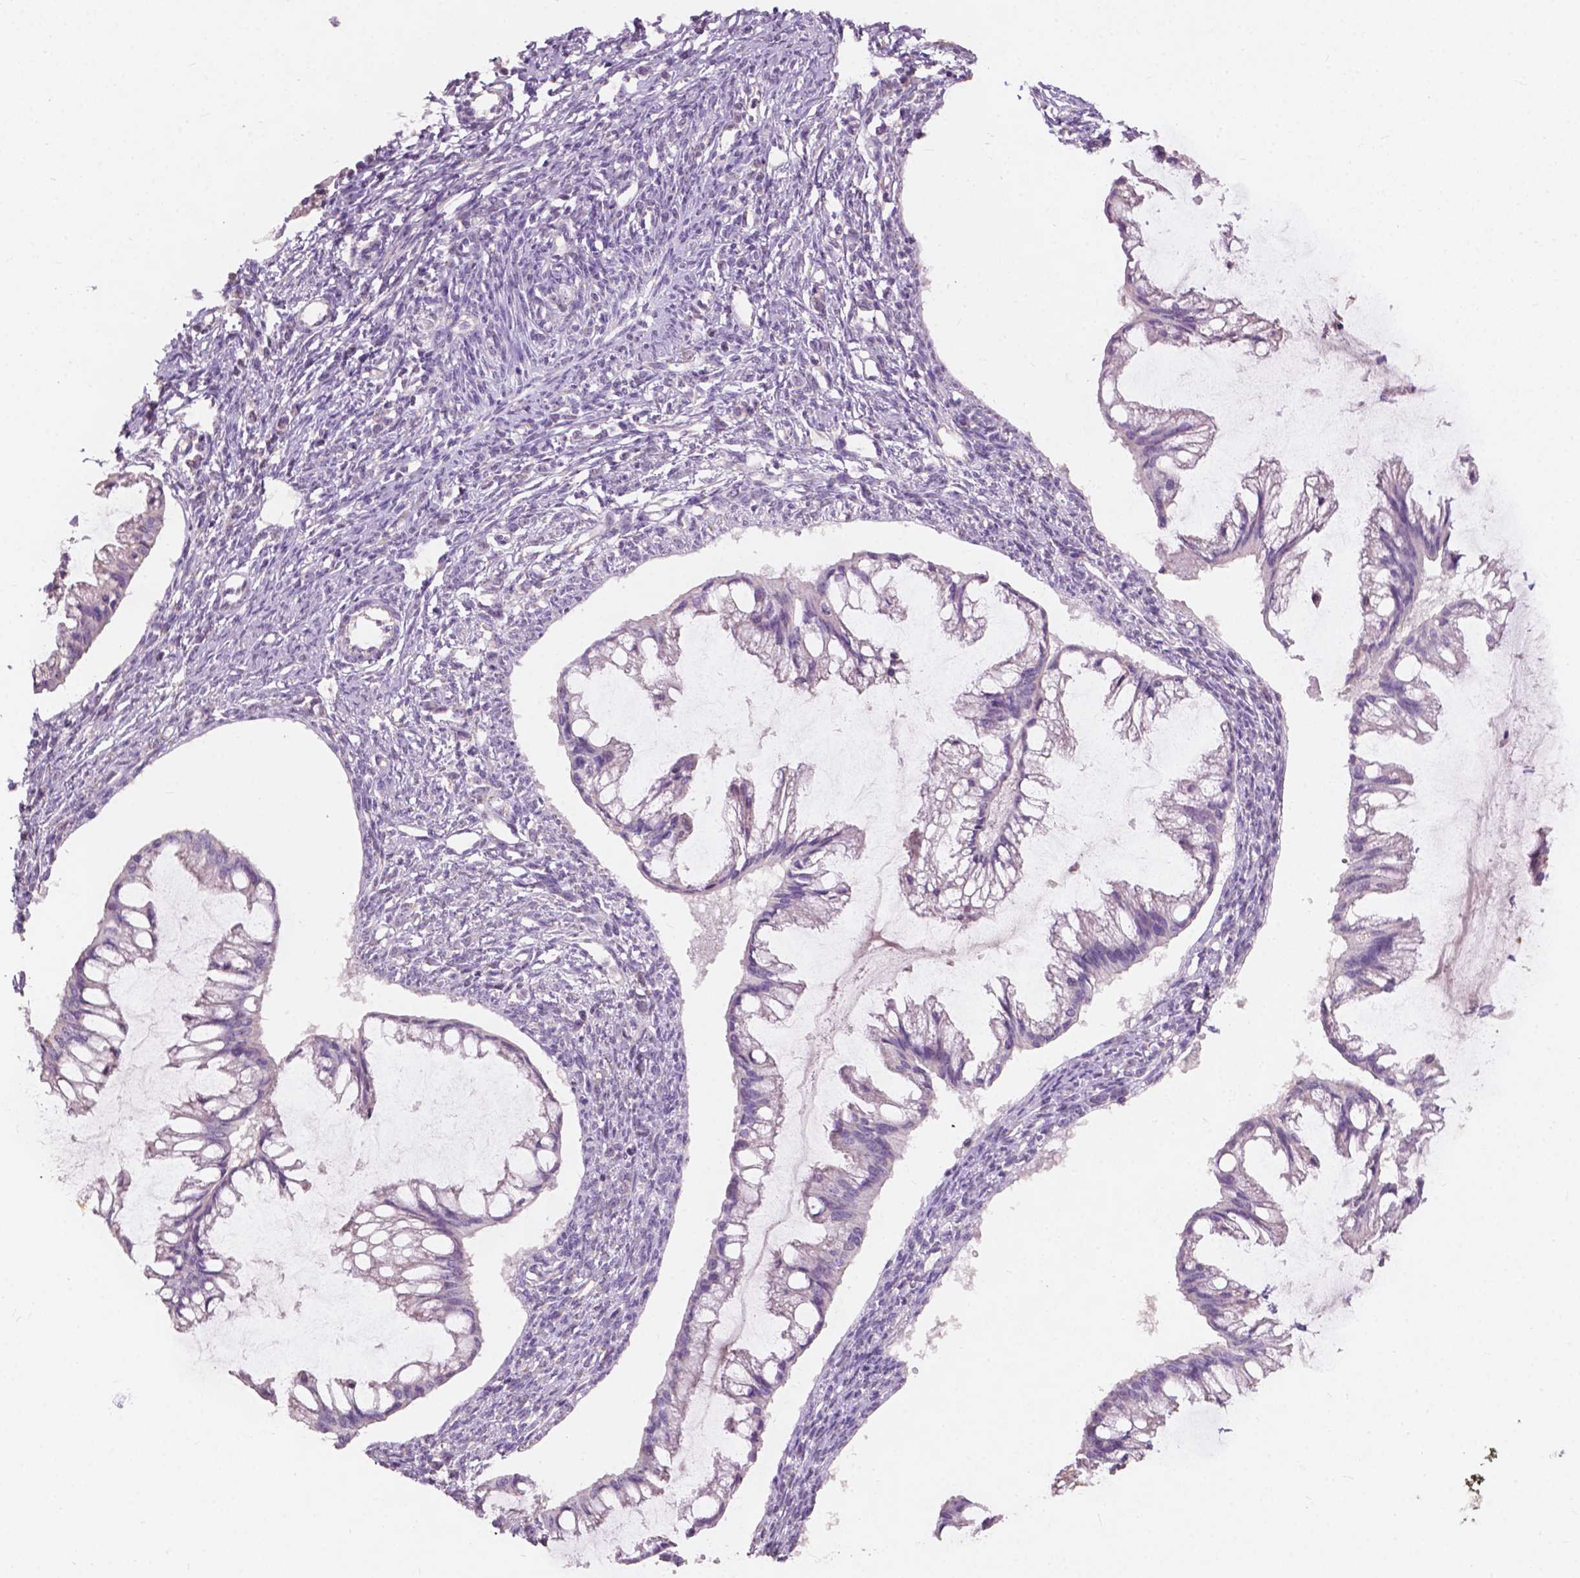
{"staining": {"intensity": "negative", "quantity": "none", "location": "none"}, "tissue": "ovarian cancer", "cell_type": "Tumor cells", "image_type": "cancer", "snomed": [{"axis": "morphology", "description": "Cystadenocarcinoma, mucinous, NOS"}, {"axis": "topography", "description": "Ovary"}], "caption": "Tumor cells are negative for protein expression in human ovarian cancer (mucinous cystadenocarcinoma). (DAB immunohistochemistry (IHC) with hematoxylin counter stain).", "gene": "NDUFS1", "patient": {"sex": "female", "age": 73}}